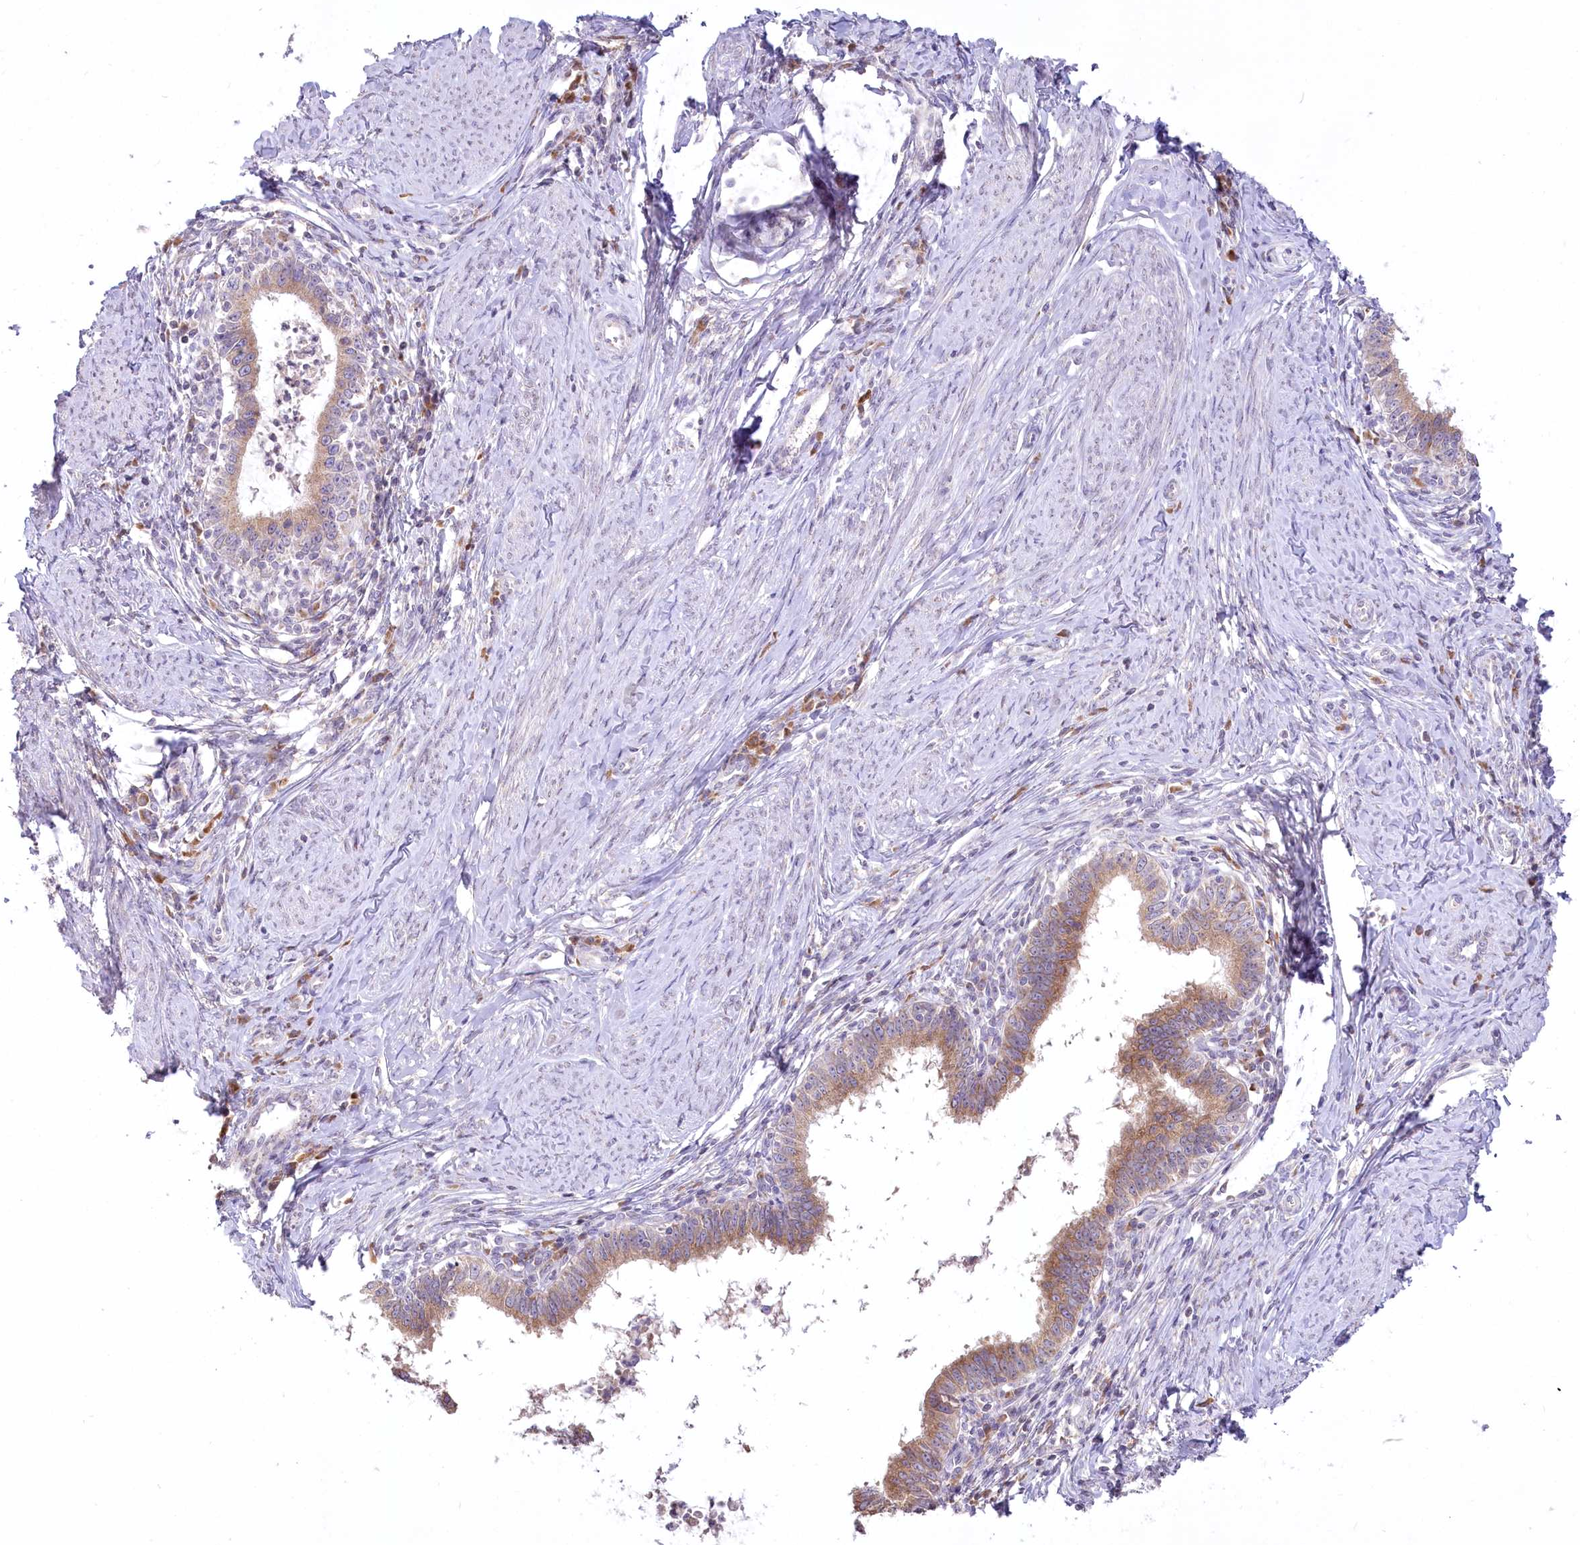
{"staining": {"intensity": "moderate", "quantity": "25%-75%", "location": "cytoplasmic/membranous"}, "tissue": "cervical cancer", "cell_type": "Tumor cells", "image_type": "cancer", "snomed": [{"axis": "morphology", "description": "Adenocarcinoma, NOS"}, {"axis": "topography", "description": "Cervix"}], "caption": "An immunohistochemistry photomicrograph of tumor tissue is shown. Protein staining in brown highlights moderate cytoplasmic/membranous positivity in cervical cancer (adenocarcinoma) within tumor cells. (Stains: DAB (3,3'-diaminobenzidine) in brown, nuclei in blue, Microscopy: brightfield microscopy at high magnification).", "gene": "STT3B", "patient": {"sex": "female", "age": 36}}